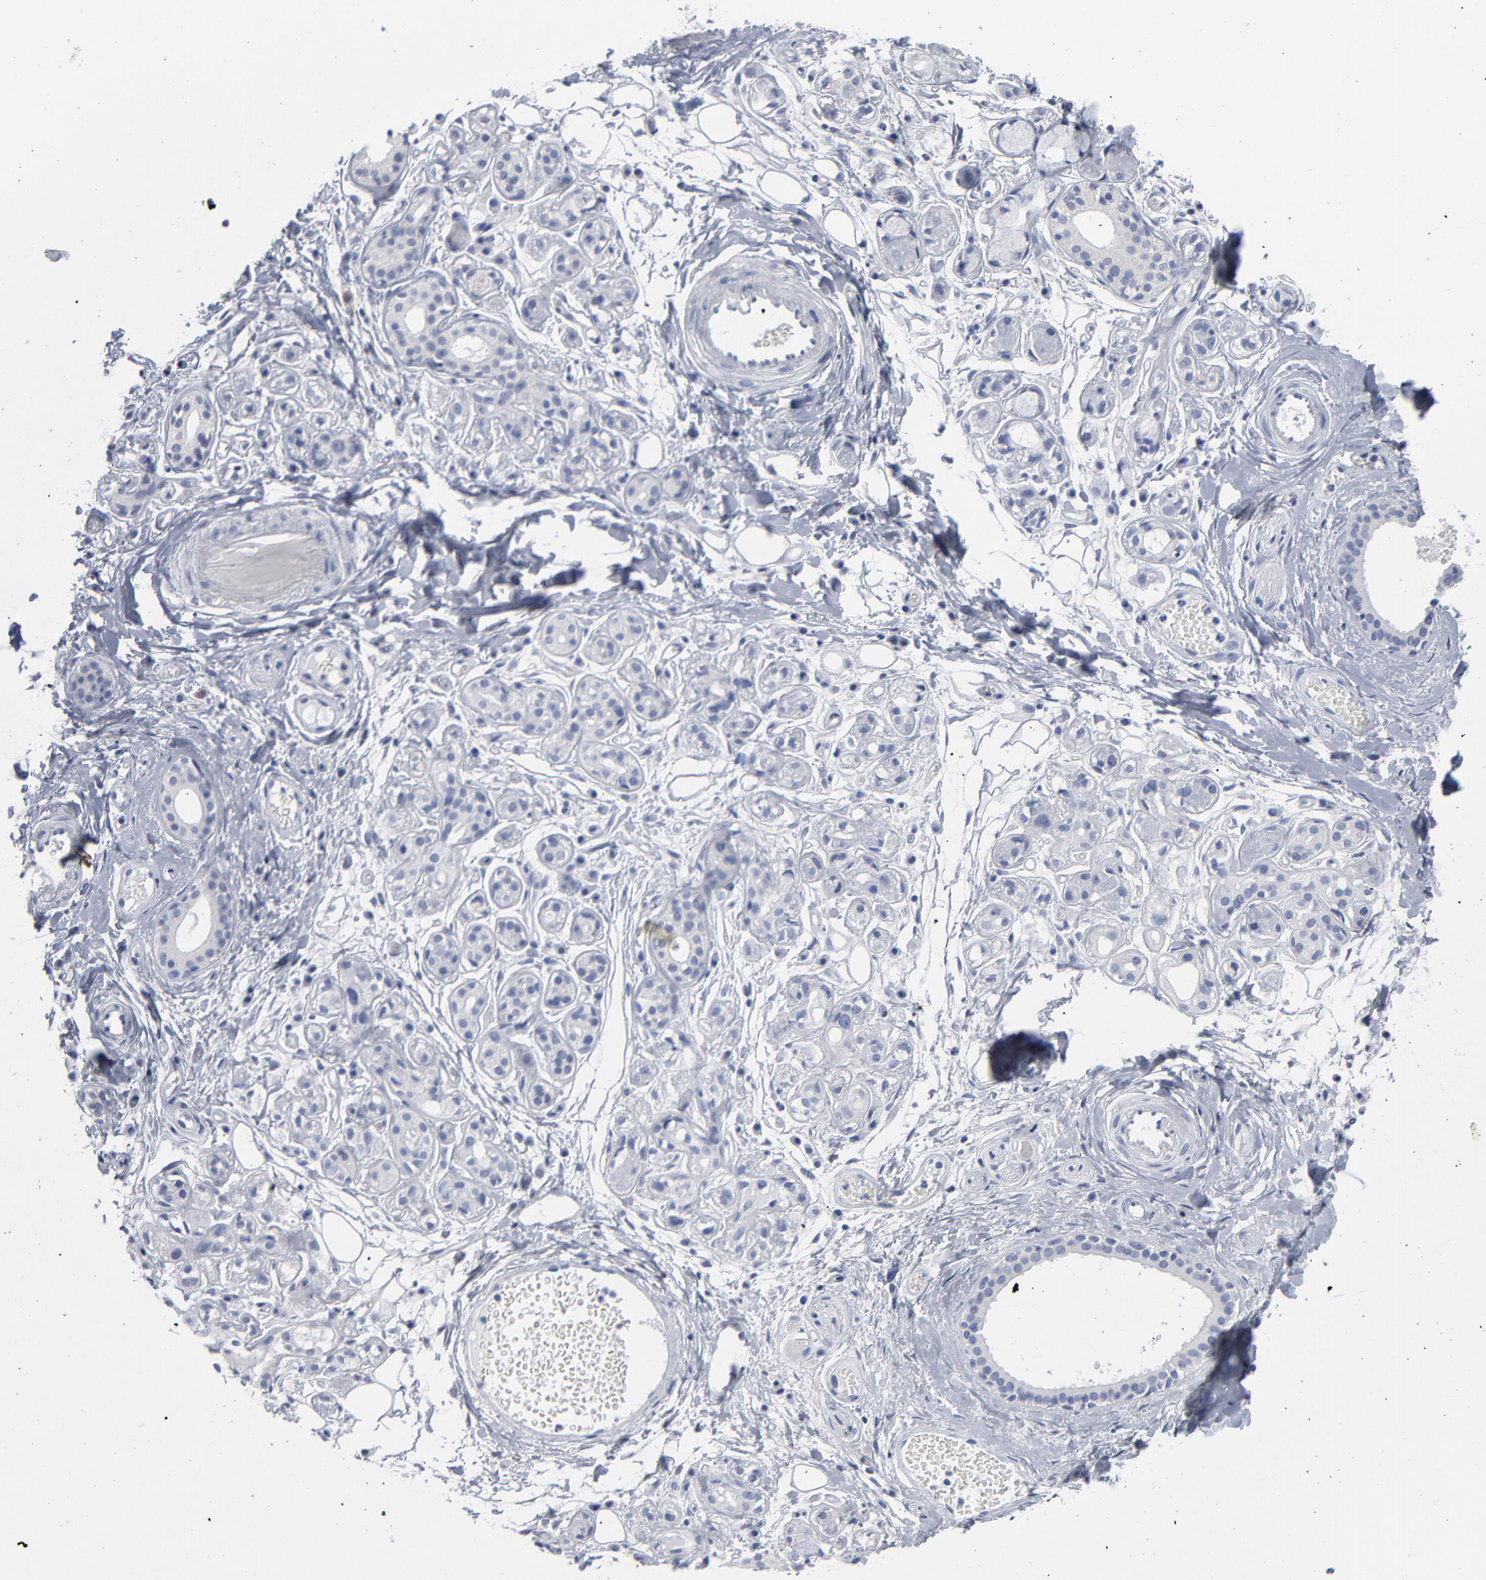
{"staining": {"intensity": "negative", "quantity": "none", "location": "none"}, "tissue": "salivary gland", "cell_type": "Glandular cells", "image_type": "normal", "snomed": [{"axis": "morphology", "description": "Normal tissue, NOS"}, {"axis": "topography", "description": "Salivary gland"}], "caption": "This micrograph is of normal salivary gland stained with IHC to label a protein in brown with the nuclei are counter-stained blue. There is no expression in glandular cells. (Brightfield microscopy of DAB IHC at high magnification).", "gene": "PAGE1", "patient": {"sex": "male", "age": 54}}